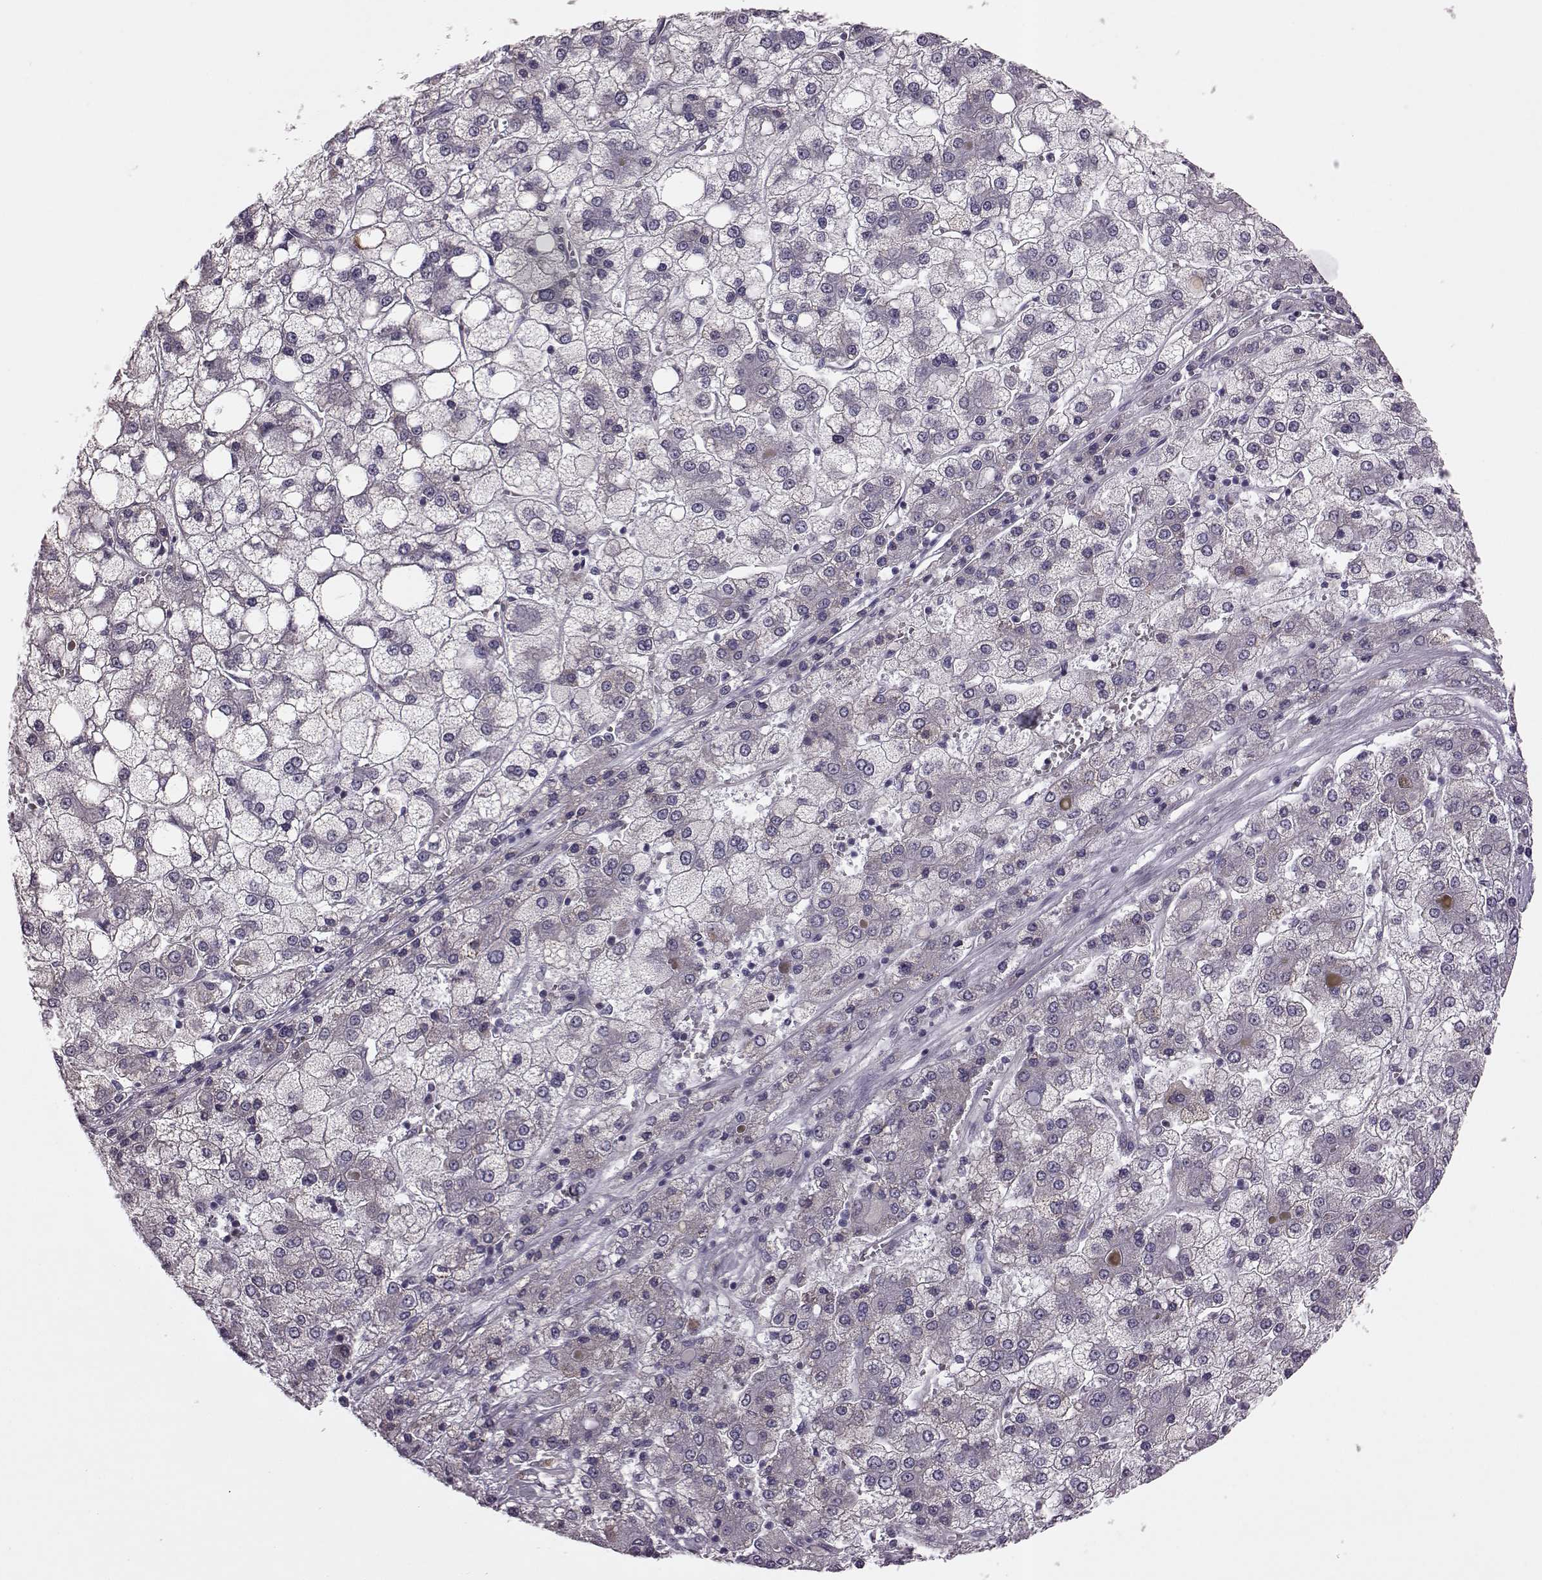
{"staining": {"intensity": "weak", "quantity": "25%-75%", "location": "cytoplasmic/membranous"}, "tissue": "liver cancer", "cell_type": "Tumor cells", "image_type": "cancer", "snomed": [{"axis": "morphology", "description": "Carcinoma, Hepatocellular, NOS"}, {"axis": "topography", "description": "Liver"}], "caption": "Immunohistochemistry of human hepatocellular carcinoma (liver) reveals low levels of weak cytoplasmic/membranous expression in approximately 25%-75% of tumor cells. (Stains: DAB (3,3'-diaminobenzidine) in brown, nuclei in blue, Microscopy: brightfield microscopy at high magnification).", "gene": "RIMS2", "patient": {"sex": "male", "age": 73}}